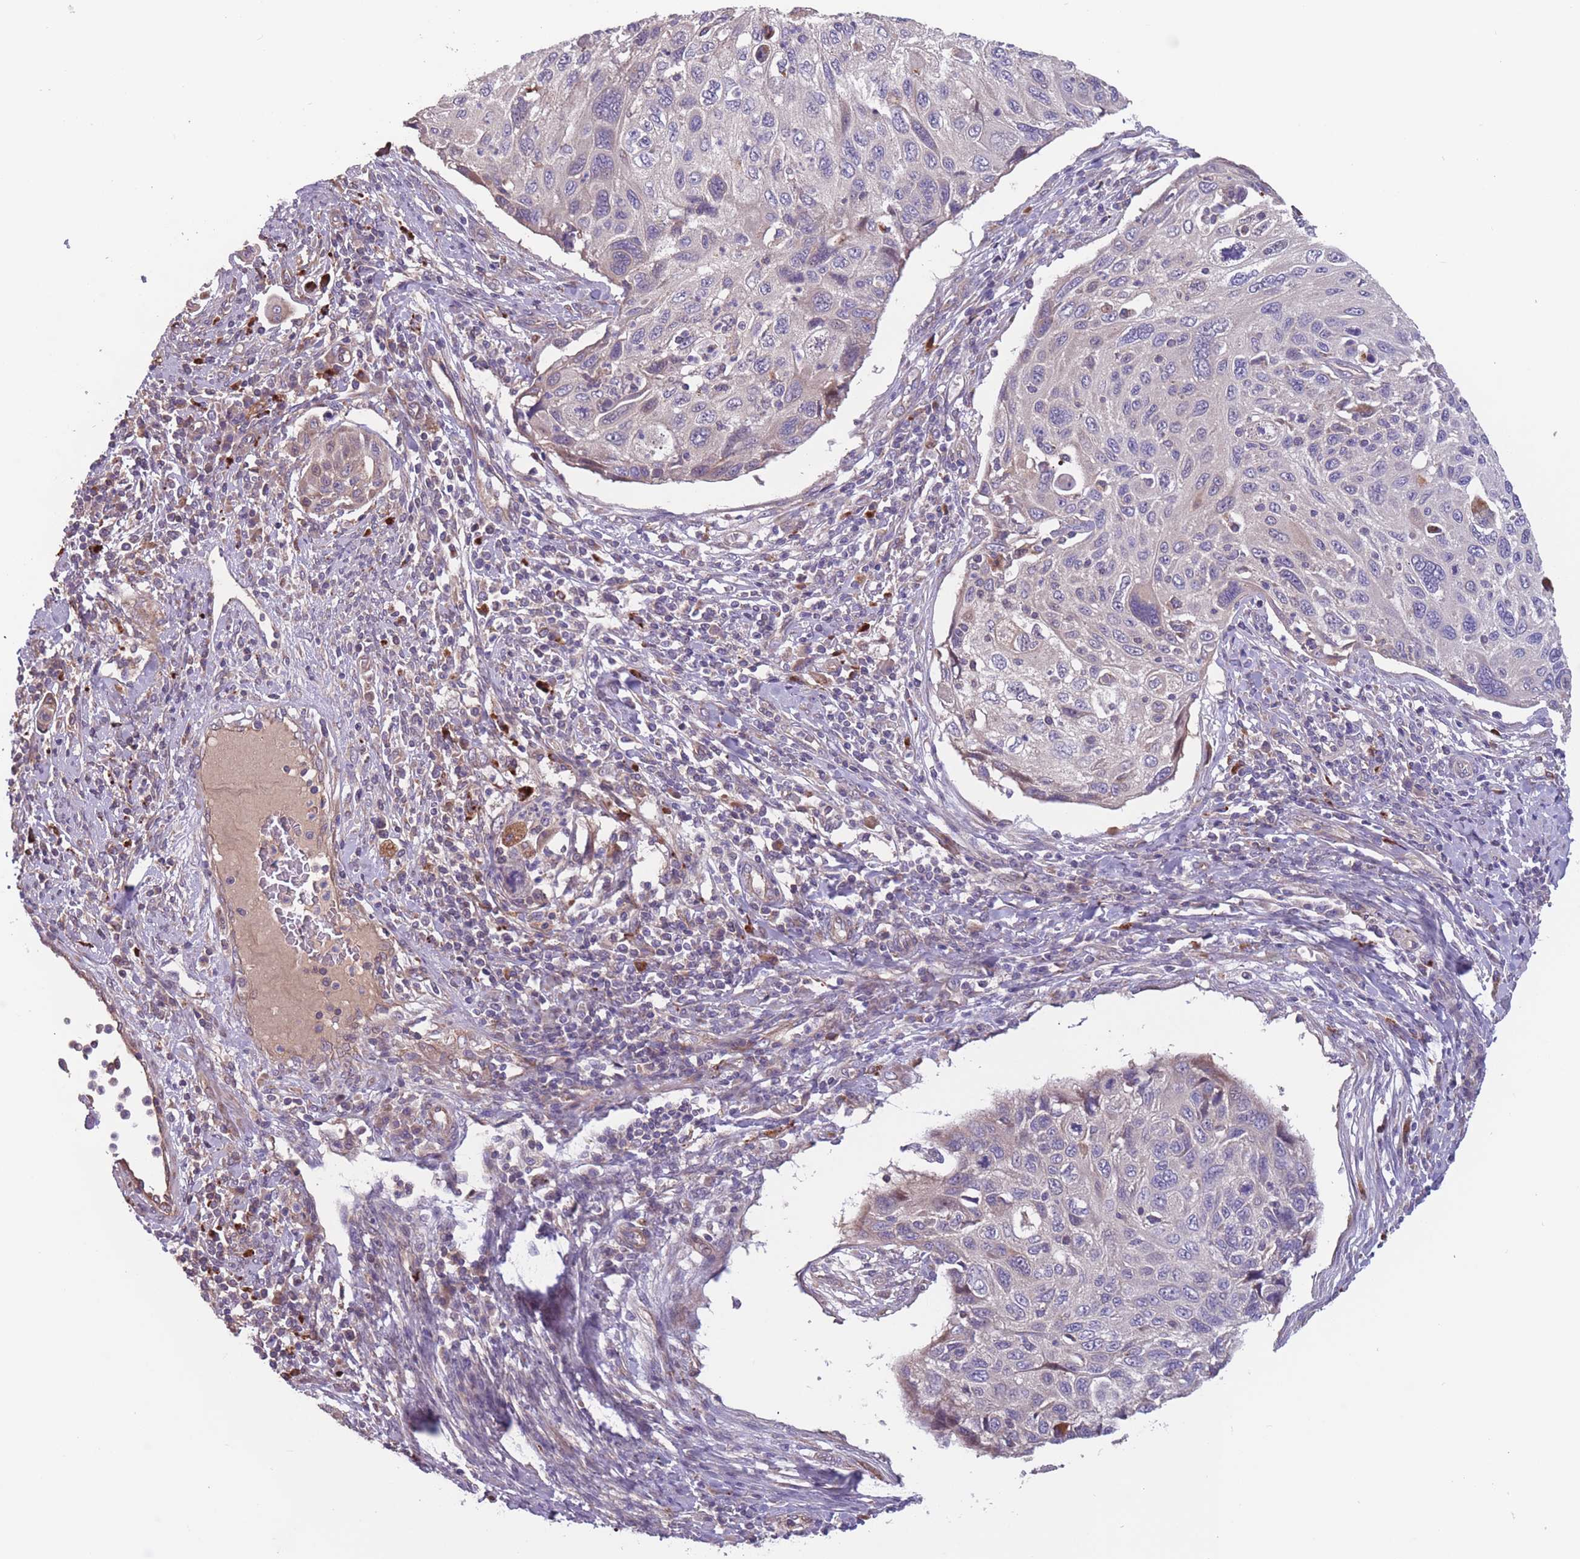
{"staining": {"intensity": "negative", "quantity": "none", "location": "none"}, "tissue": "cervical cancer", "cell_type": "Tumor cells", "image_type": "cancer", "snomed": [{"axis": "morphology", "description": "Squamous cell carcinoma, NOS"}, {"axis": "topography", "description": "Cervix"}], "caption": "A high-resolution micrograph shows immunohistochemistry staining of squamous cell carcinoma (cervical), which reveals no significant positivity in tumor cells.", "gene": "ITPKC", "patient": {"sex": "female", "age": 70}}